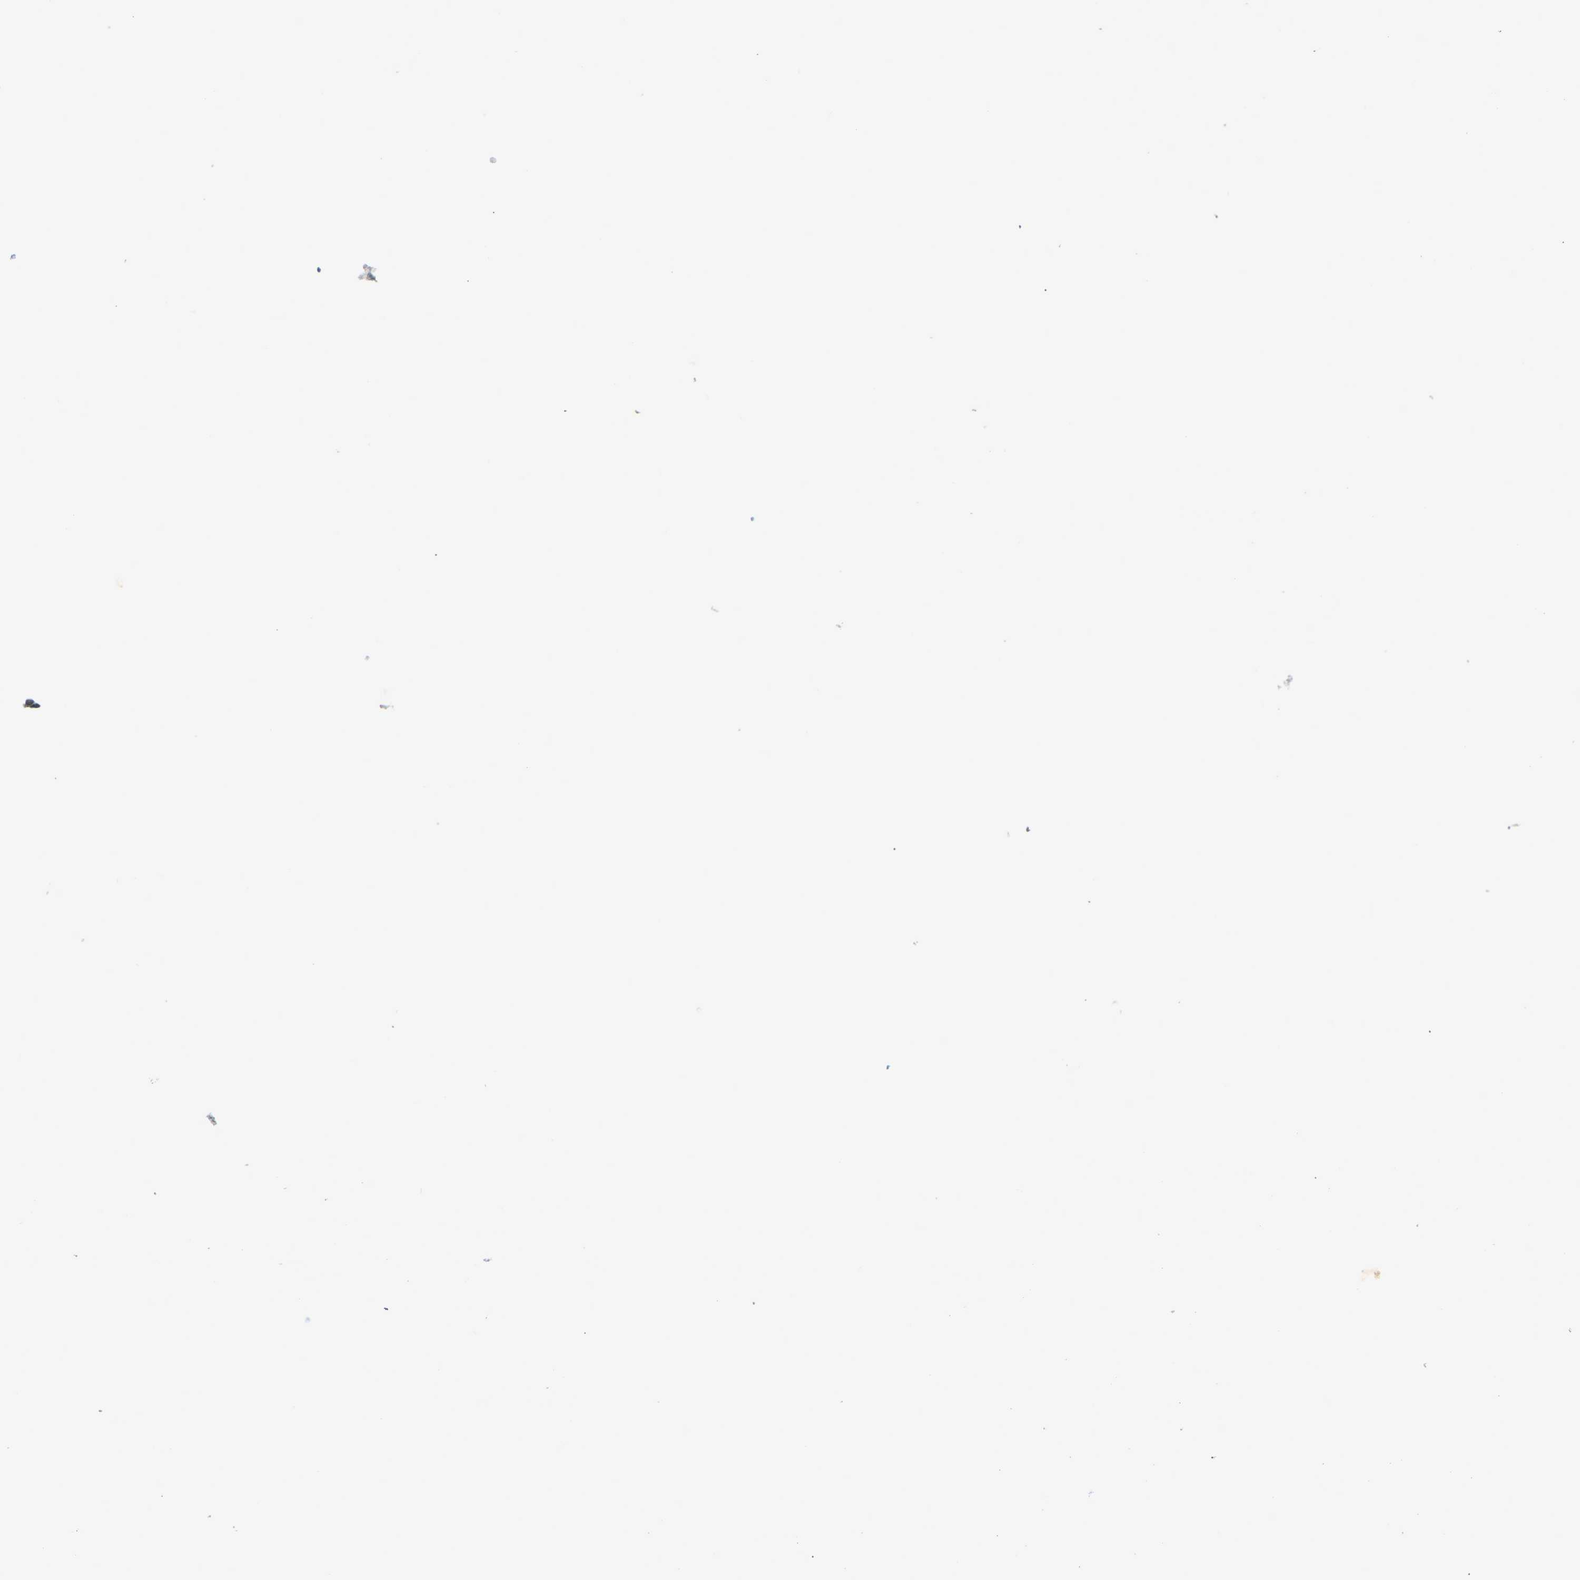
{"staining": {"intensity": "weak", "quantity": ">75%", "location": "cytoplasmic/membranous,nuclear"}, "tissue": "ovarian cancer", "cell_type": "Tumor cells", "image_type": "cancer", "snomed": [{"axis": "morphology", "description": "Cystadenocarcinoma, serous, NOS"}, {"axis": "topography", "description": "Ovary"}], "caption": "A high-resolution image shows immunohistochemistry (IHC) staining of ovarian serous cystadenocarcinoma, which reveals weak cytoplasmic/membranous and nuclear positivity in about >75% of tumor cells.", "gene": "SYNE1", "patient": {"sex": "female", "age": 44}}